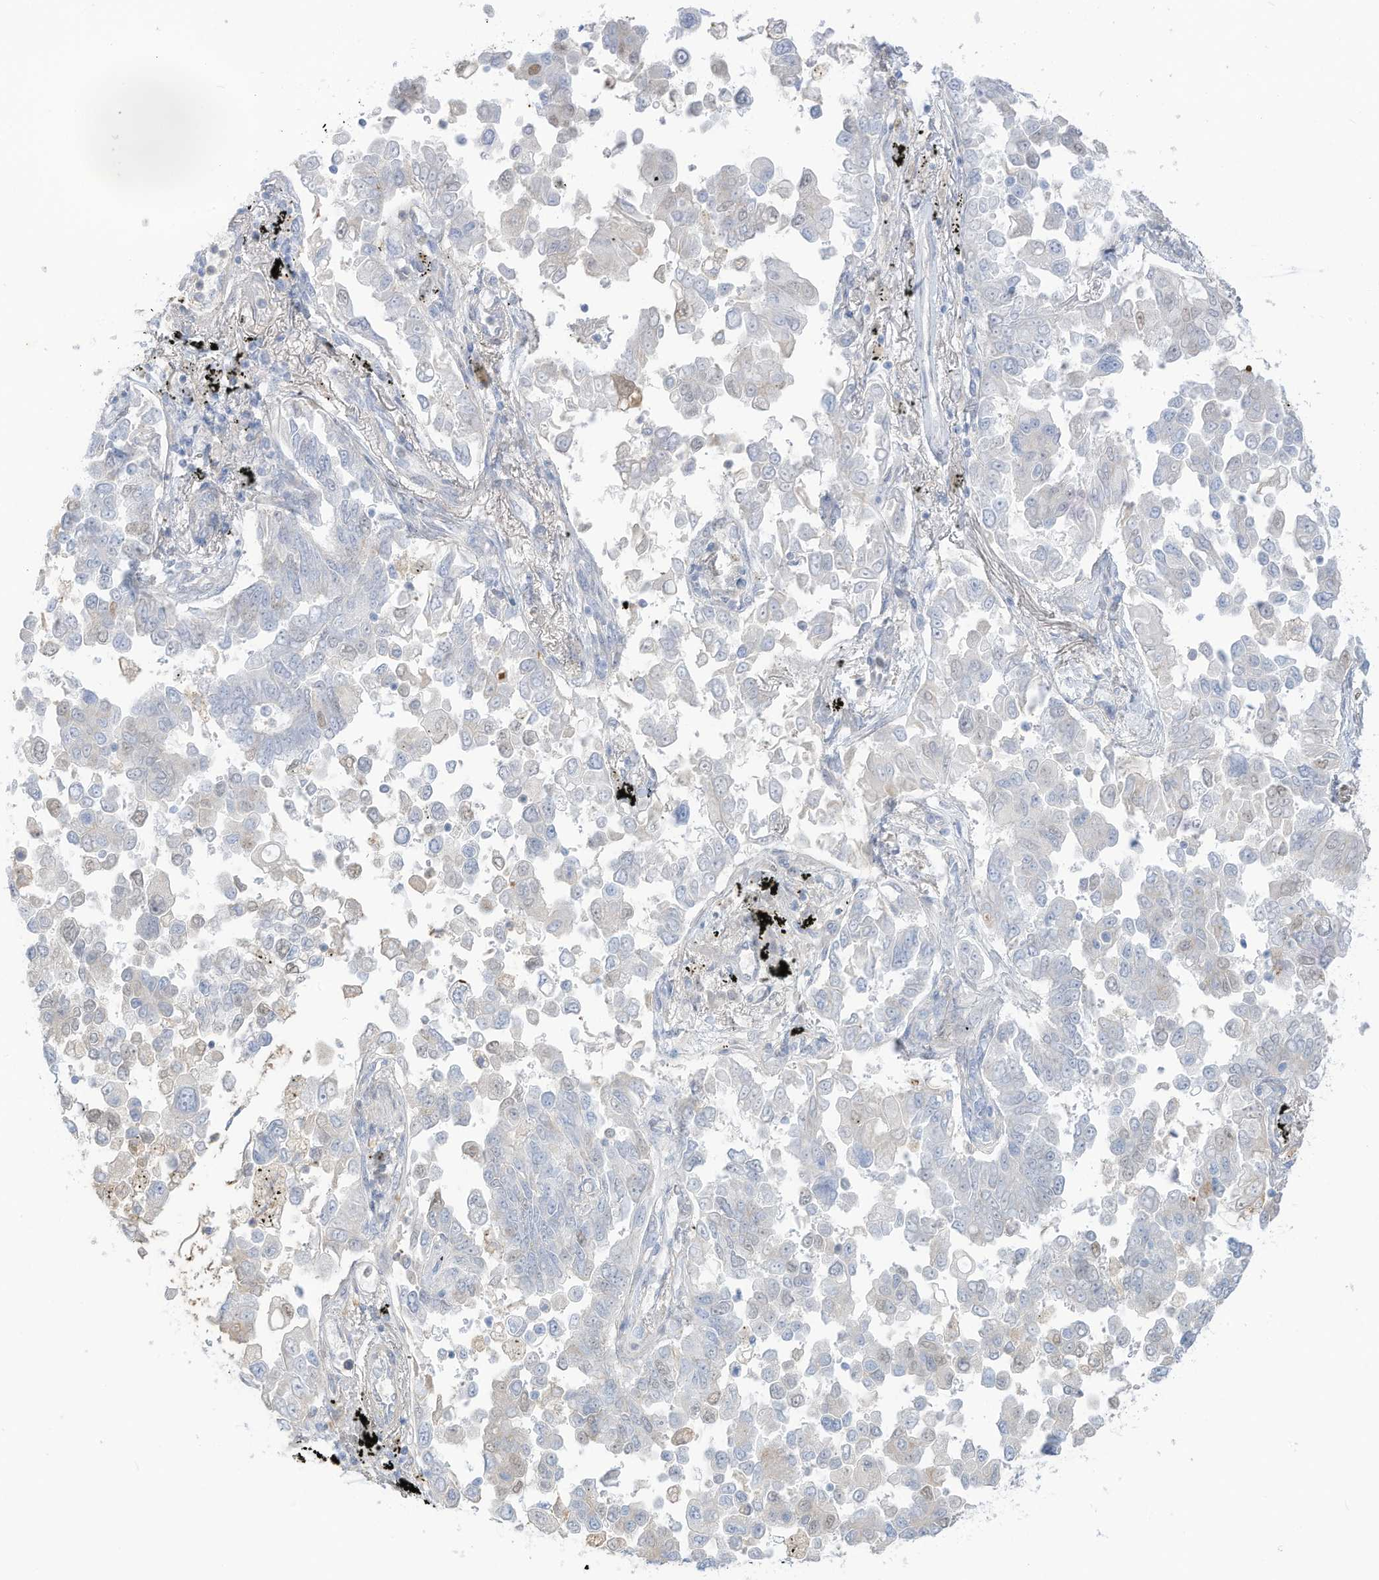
{"staining": {"intensity": "moderate", "quantity": "<25%", "location": "cytoplasmic/membranous"}, "tissue": "lung cancer", "cell_type": "Tumor cells", "image_type": "cancer", "snomed": [{"axis": "morphology", "description": "Adenocarcinoma, NOS"}, {"axis": "topography", "description": "Lung"}], "caption": "Lung cancer stained with a protein marker shows moderate staining in tumor cells.", "gene": "HSD17B13", "patient": {"sex": "female", "age": 67}}